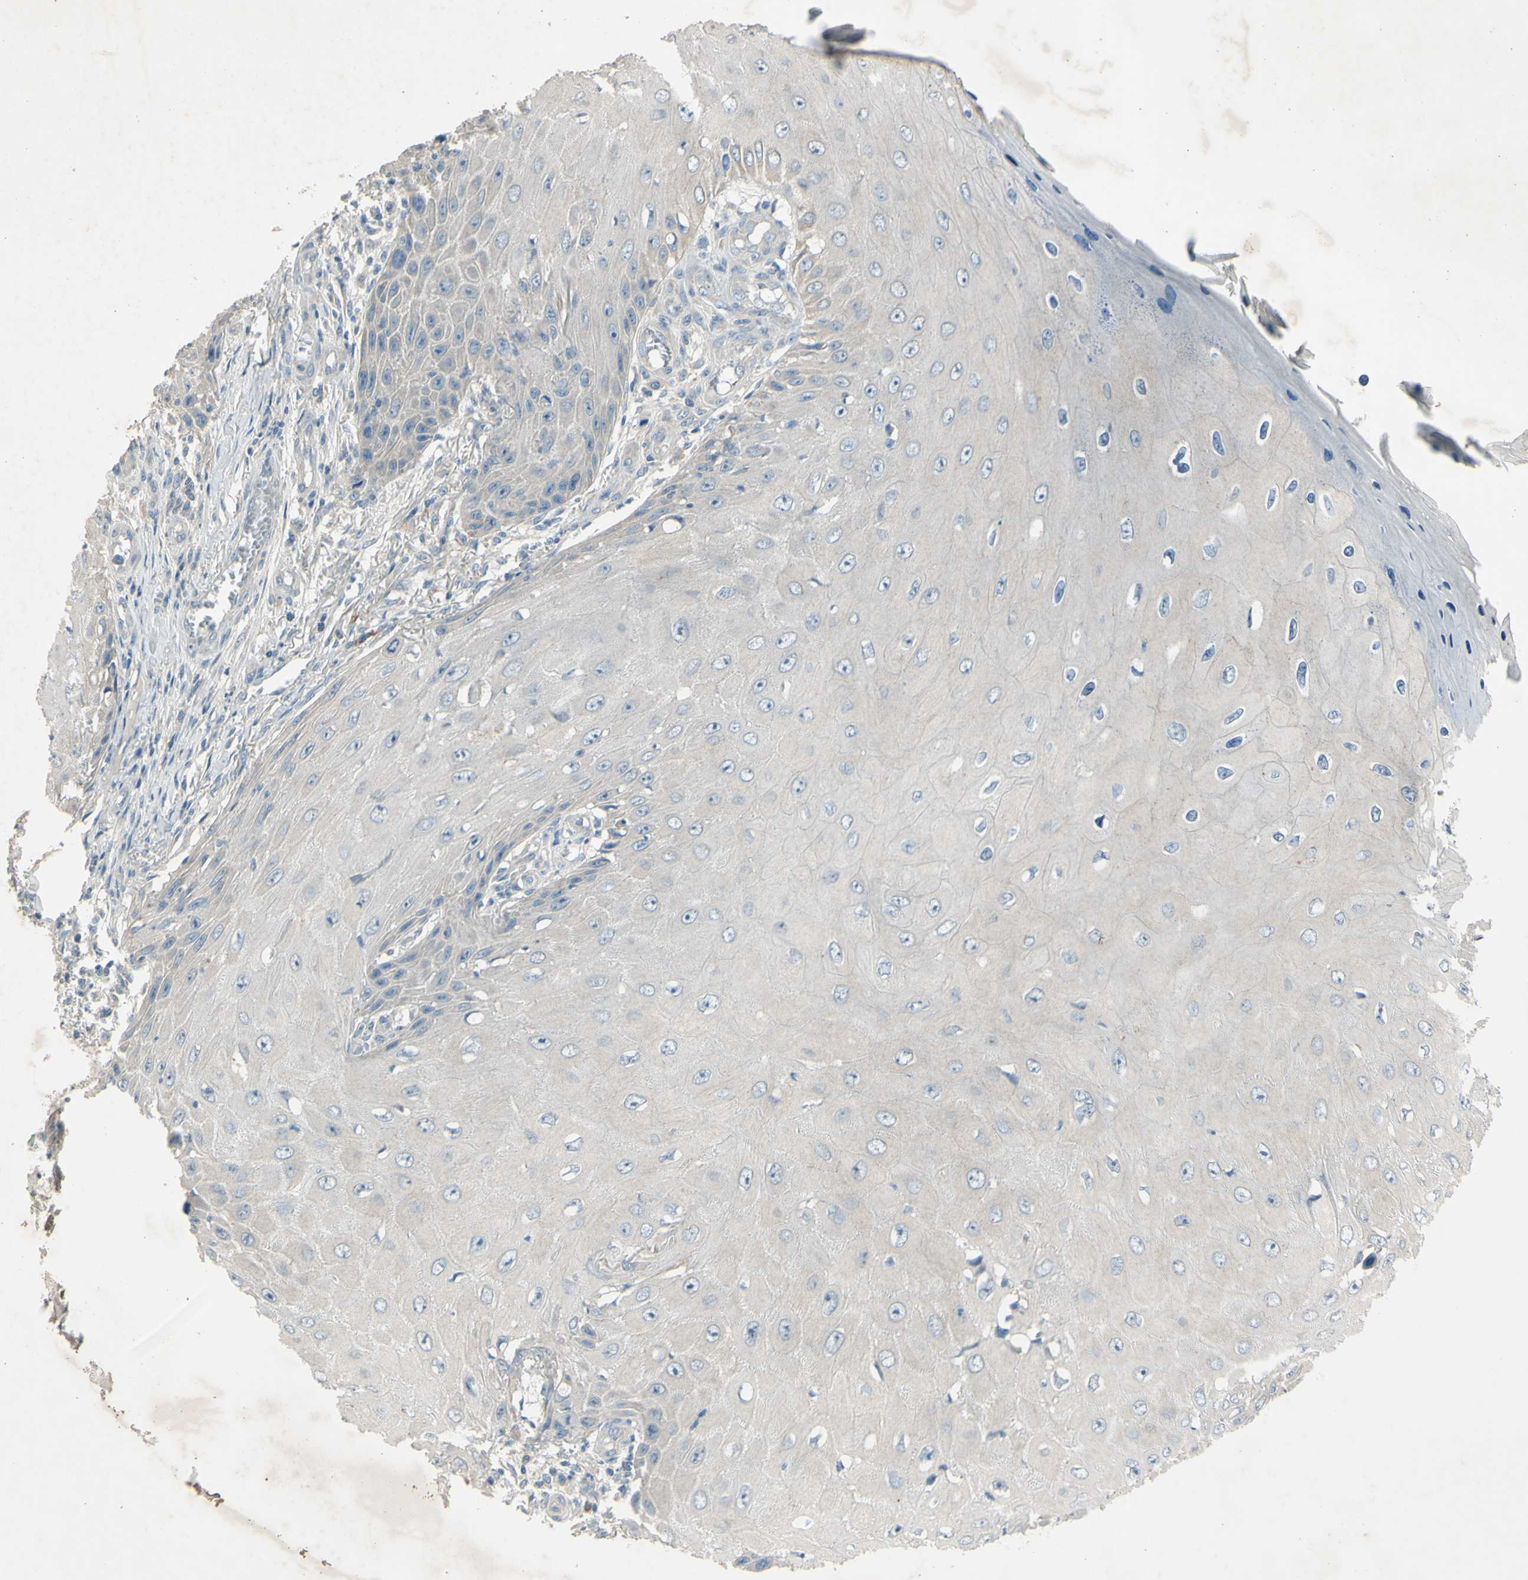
{"staining": {"intensity": "negative", "quantity": "none", "location": "none"}, "tissue": "skin cancer", "cell_type": "Tumor cells", "image_type": "cancer", "snomed": [{"axis": "morphology", "description": "Squamous cell carcinoma, NOS"}, {"axis": "topography", "description": "Skin"}], "caption": "This image is of squamous cell carcinoma (skin) stained with IHC to label a protein in brown with the nuclei are counter-stained blue. There is no expression in tumor cells.", "gene": "AATK", "patient": {"sex": "female", "age": 73}}